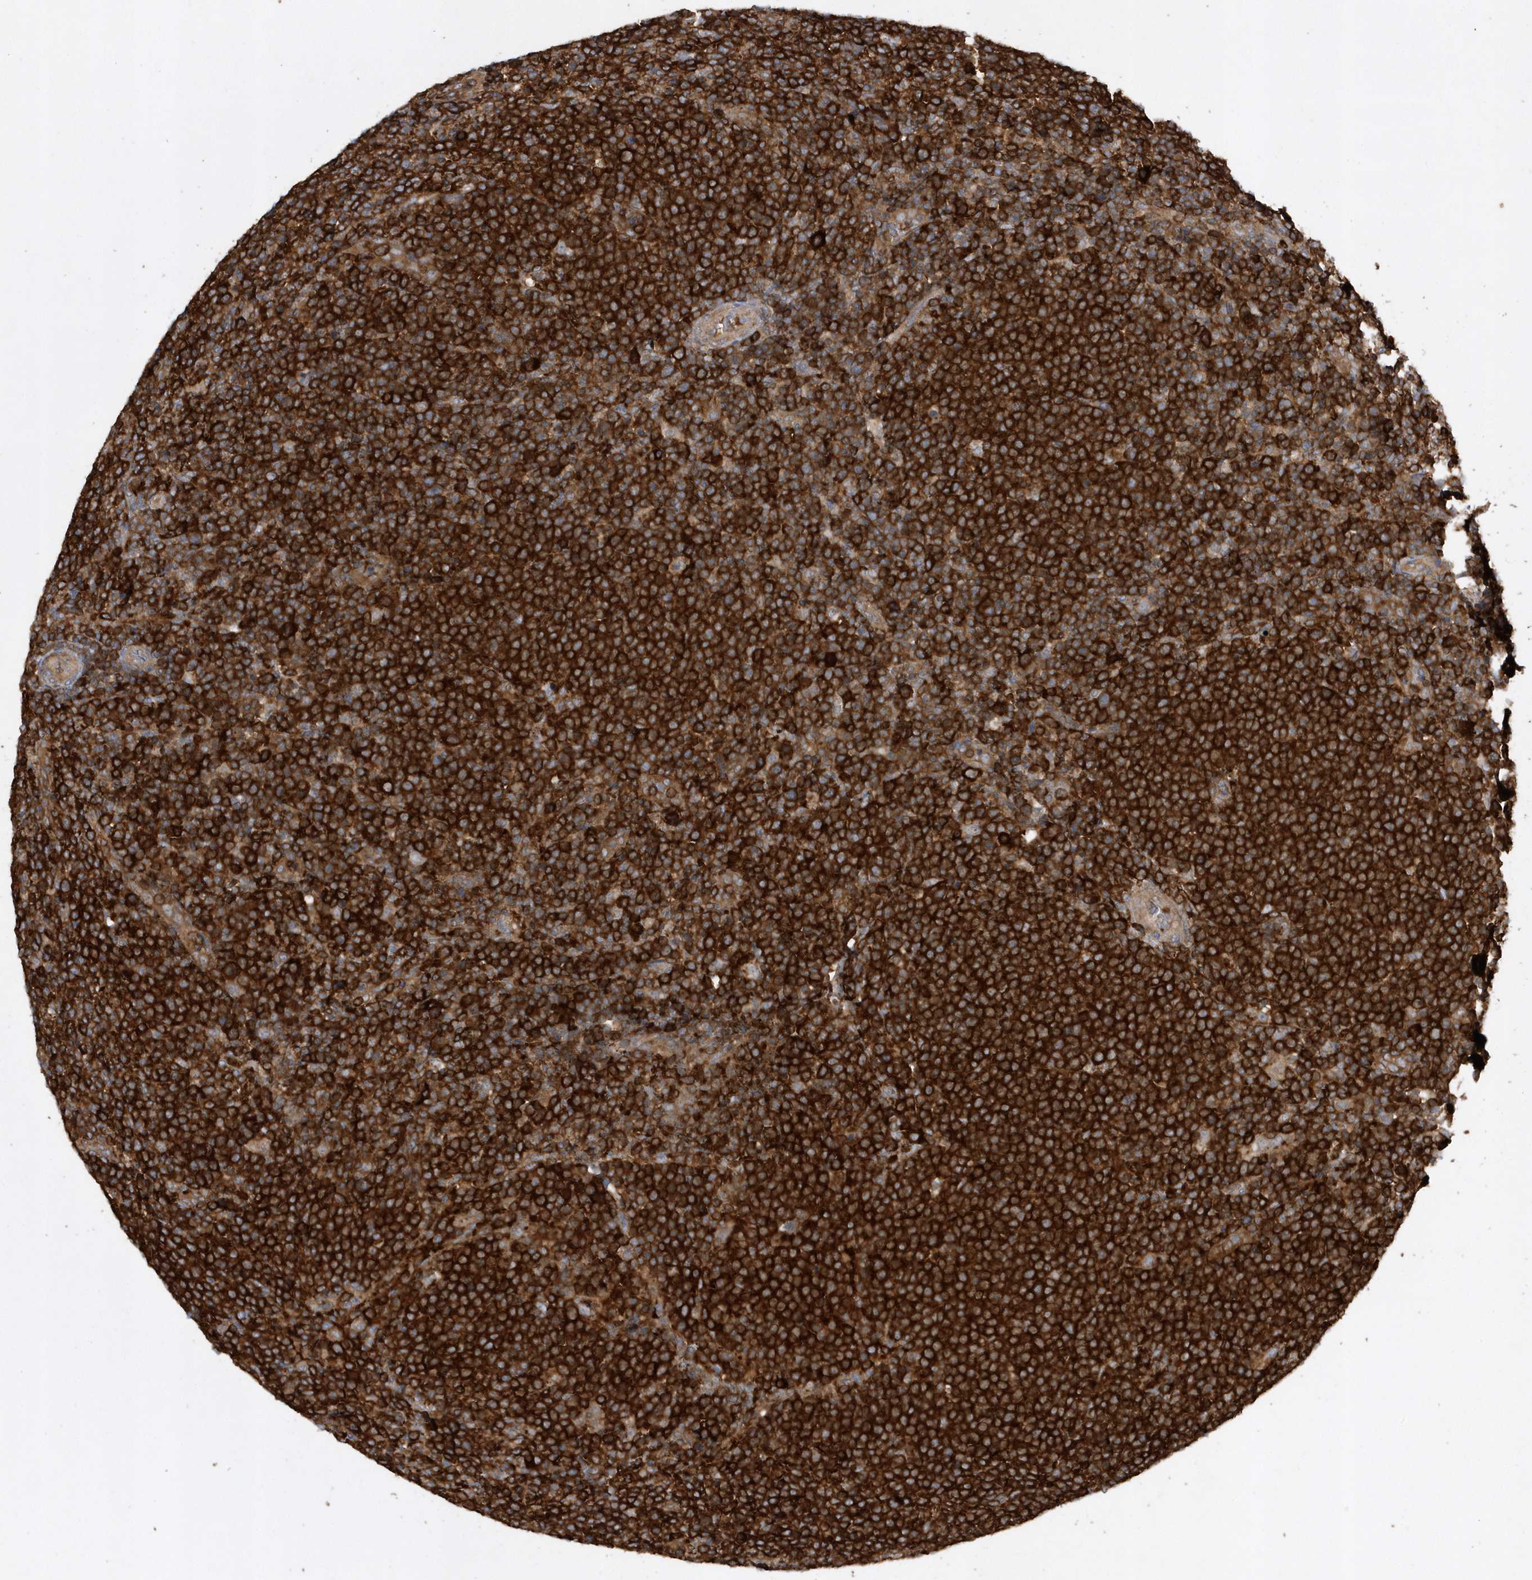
{"staining": {"intensity": "strong", "quantity": ">75%", "location": "cytoplasmic/membranous"}, "tissue": "lymphoma", "cell_type": "Tumor cells", "image_type": "cancer", "snomed": [{"axis": "morphology", "description": "Malignant lymphoma, non-Hodgkin's type, High grade"}, {"axis": "topography", "description": "Lymph node"}], "caption": "Tumor cells reveal high levels of strong cytoplasmic/membranous positivity in approximately >75% of cells in malignant lymphoma, non-Hodgkin's type (high-grade).", "gene": "PAICS", "patient": {"sex": "male", "age": 61}}